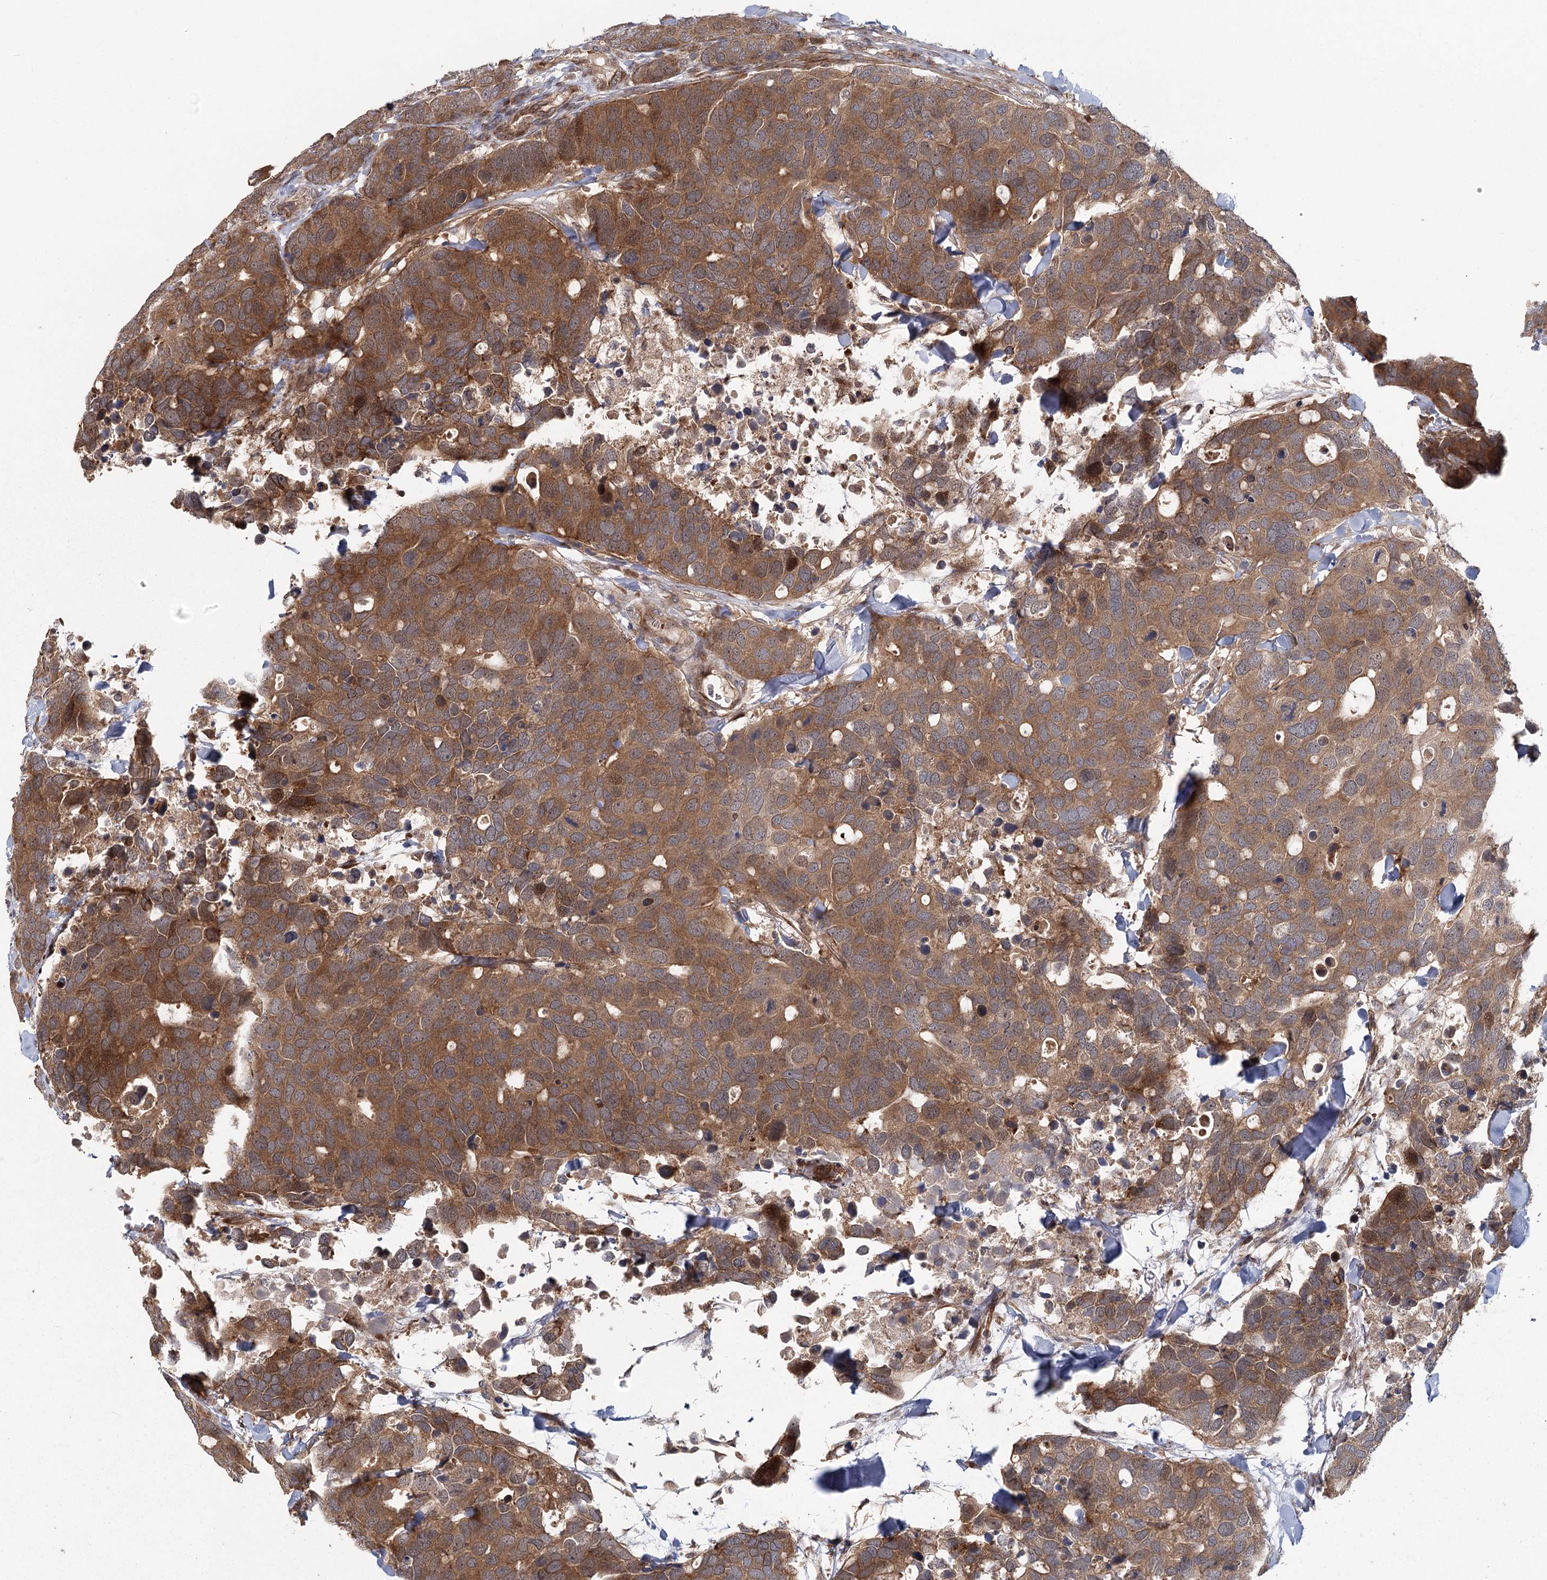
{"staining": {"intensity": "moderate", "quantity": ">75%", "location": "cytoplasmic/membranous"}, "tissue": "breast cancer", "cell_type": "Tumor cells", "image_type": "cancer", "snomed": [{"axis": "morphology", "description": "Duct carcinoma"}, {"axis": "topography", "description": "Breast"}], "caption": "Breast infiltrating ductal carcinoma stained with immunohistochemistry (IHC) demonstrates moderate cytoplasmic/membranous positivity in about >75% of tumor cells.", "gene": "RAPGEF6", "patient": {"sex": "female", "age": 83}}